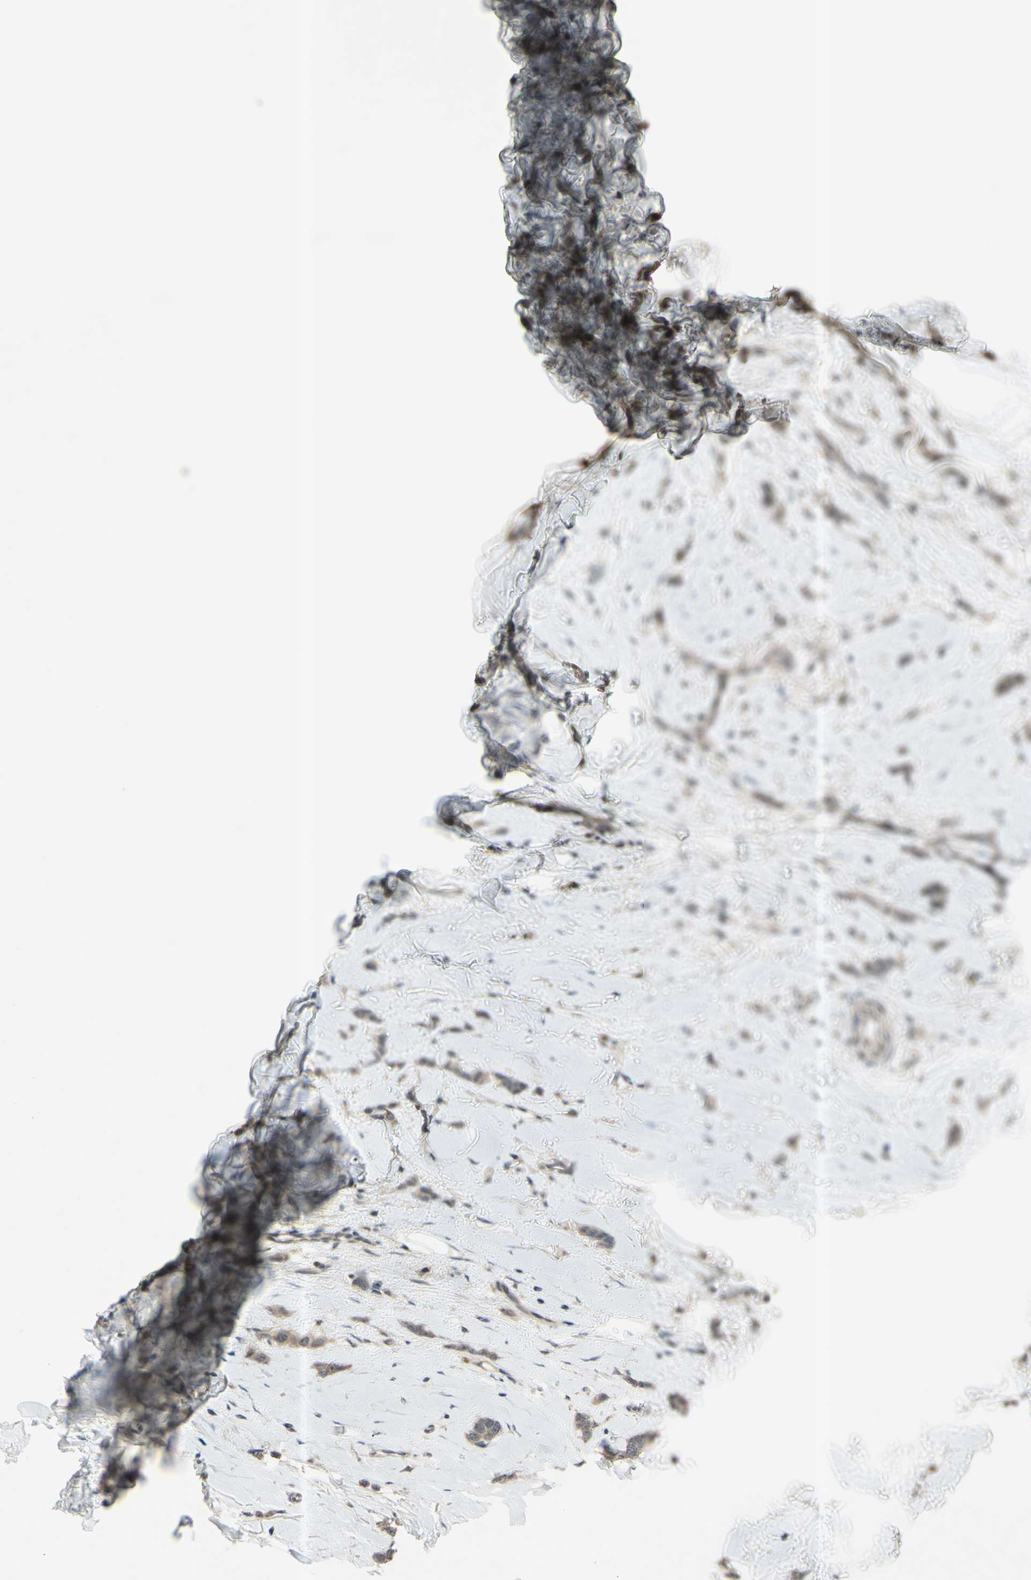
{"staining": {"intensity": "weak", "quantity": ">75%", "location": "cytoplasmic/membranous"}, "tissue": "breast cancer", "cell_type": "Tumor cells", "image_type": "cancer", "snomed": [{"axis": "morphology", "description": "Lobular carcinoma"}, {"axis": "topography", "description": "Skin"}, {"axis": "topography", "description": "Breast"}], "caption": "Immunohistochemistry (IHC) micrograph of neoplastic tissue: breast cancer (lobular carcinoma) stained using immunohistochemistry (IHC) demonstrates low levels of weak protein expression localized specifically in the cytoplasmic/membranous of tumor cells, appearing as a cytoplasmic/membranous brown color.", "gene": "ALK", "patient": {"sex": "female", "age": 46}}